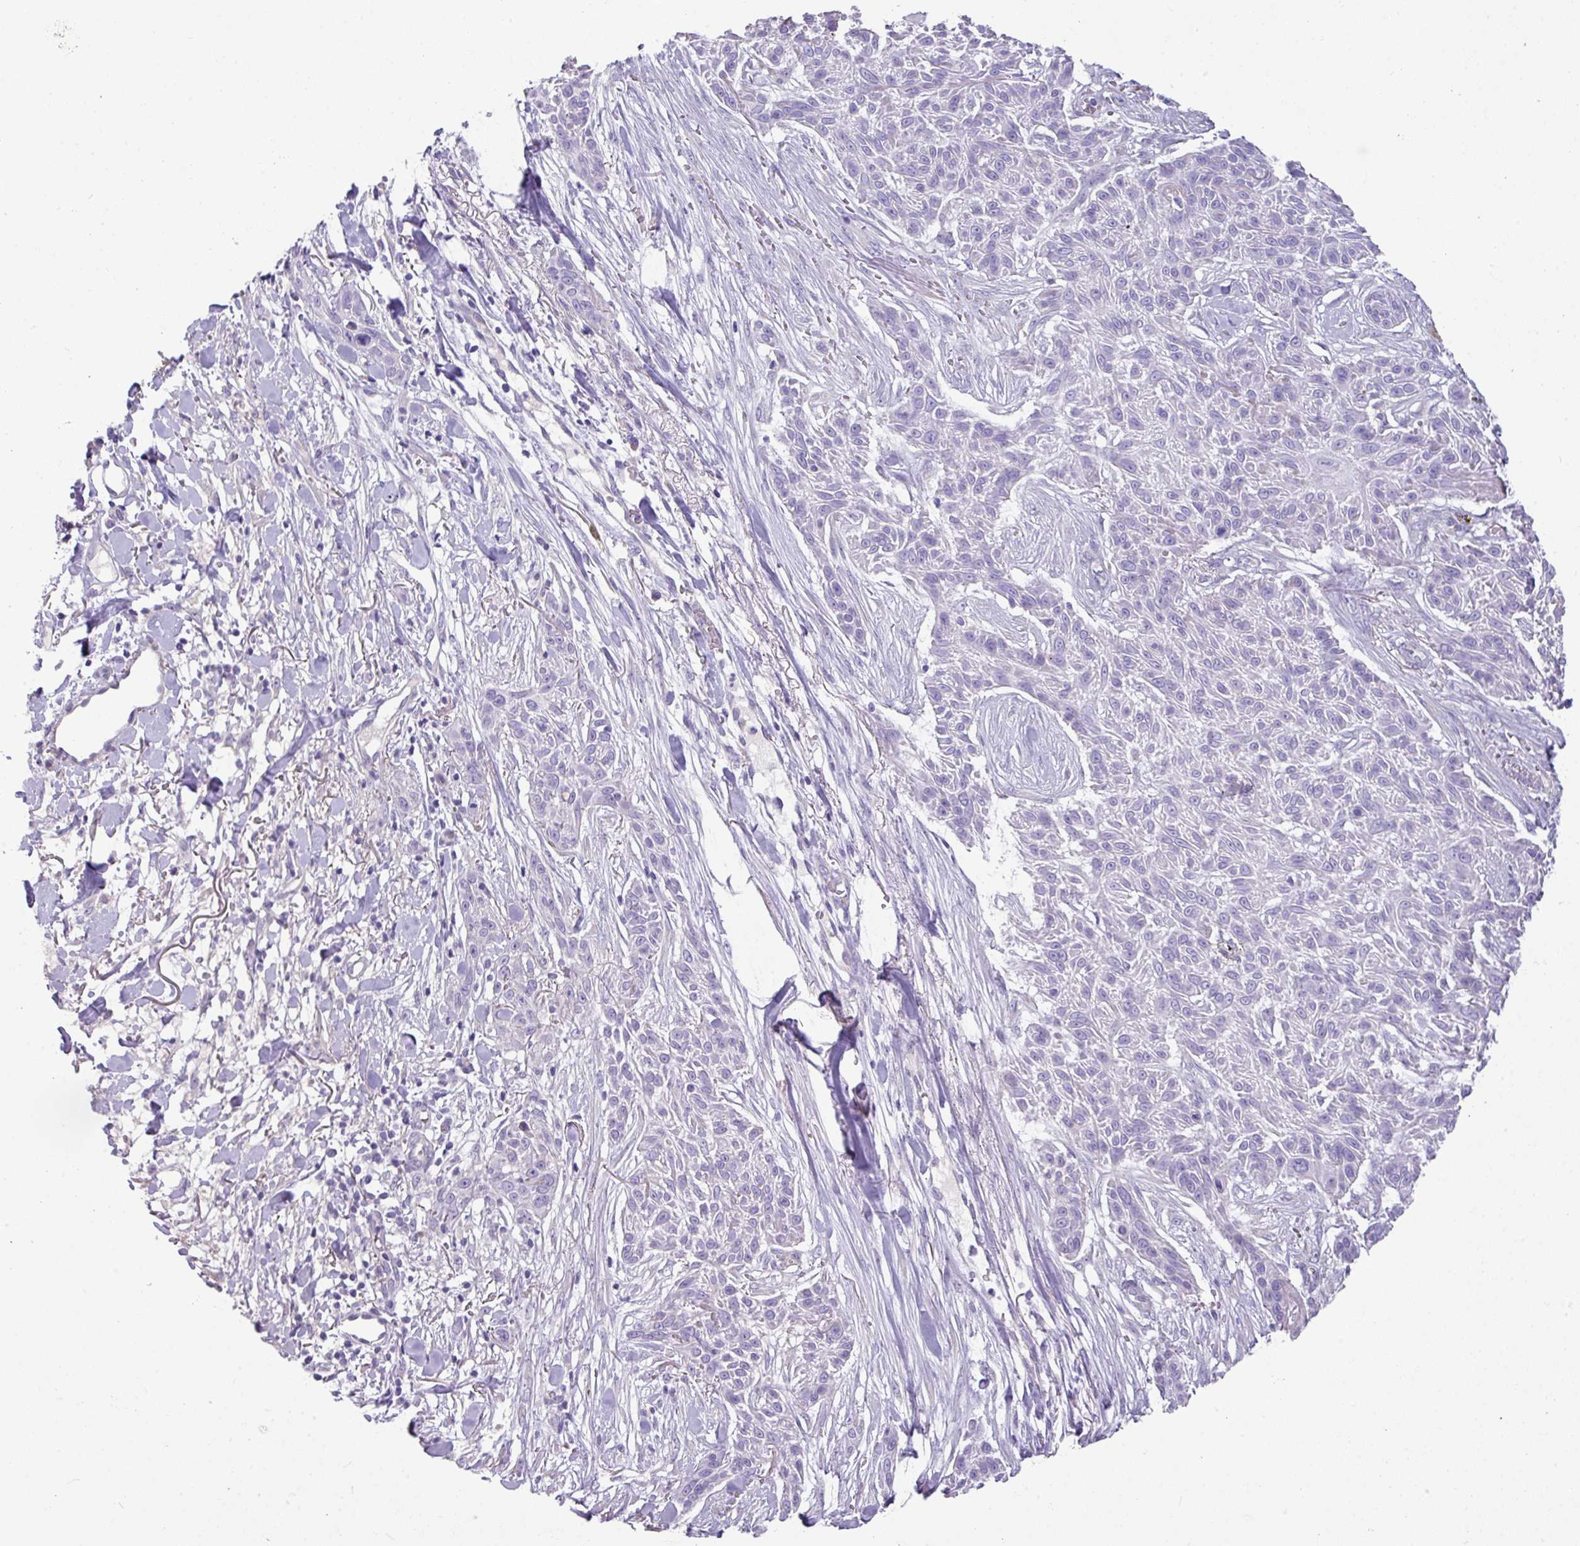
{"staining": {"intensity": "negative", "quantity": "none", "location": "none"}, "tissue": "skin cancer", "cell_type": "Tumor cells", "image_type": "cancer", "snomed": [{"axis": "morphology", "description": "Squamous cell carcinoma, NOS"}, {"axis": "topography", "description": "Skin"}], "caption": "Protein analysis of skin squamous cell carcinoma reveals no significant positivity in tumor cells.", "gene": "ZNF524", "patient": {"sex": "male", "age": 86}}